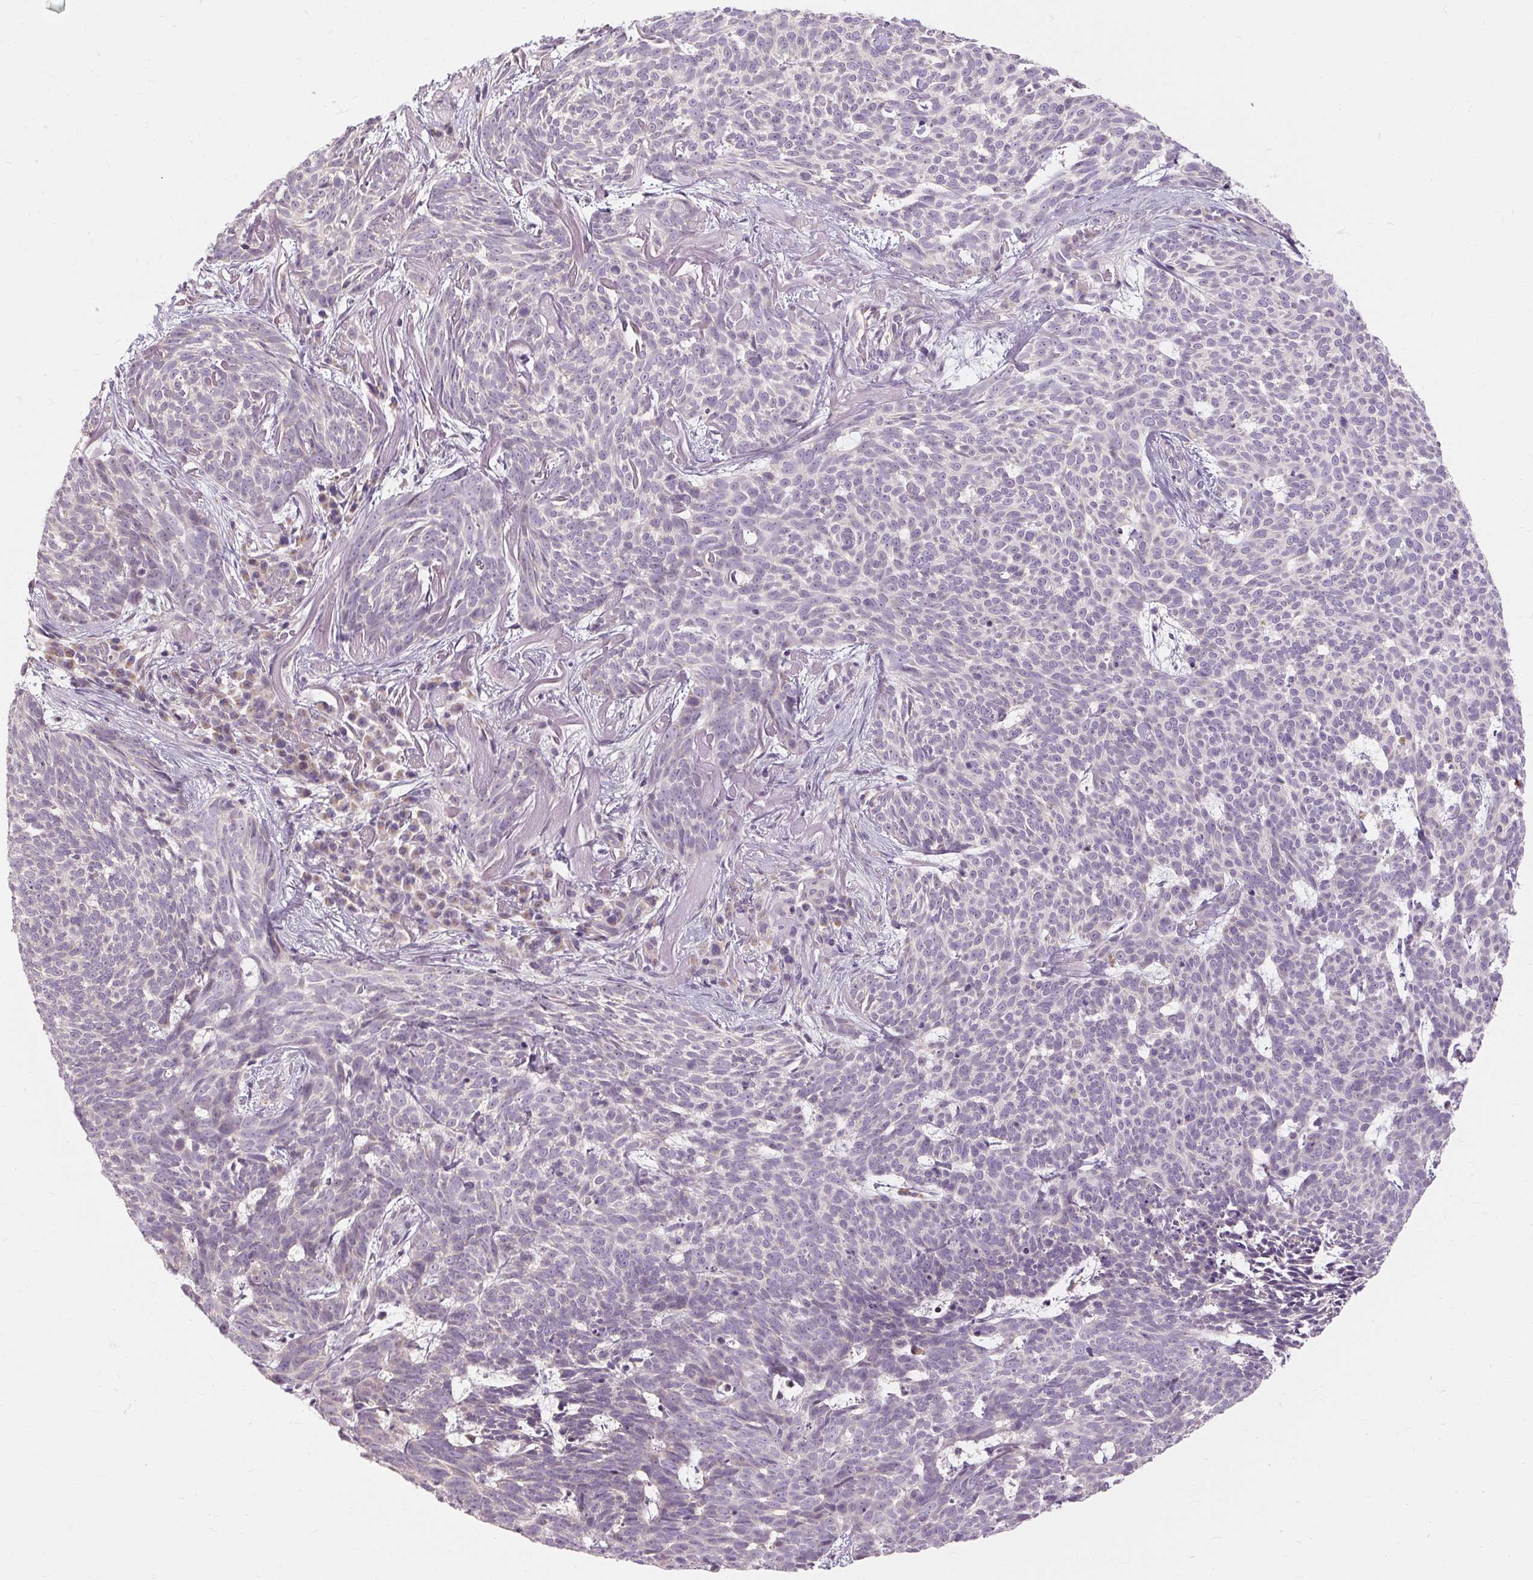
{"staining": {"intensity": "negative", "quantity": "none", "location": "none"}, "tissue": "skin cancer", "cell_type": "Tumor cells", "image_type": "cancer", "snomed": [{"axis": "morphology", "description": "Basal cell carcinoma"}, {"axis": "topography", "description": "Skin"}], "caption": "The micrograph displays no staining of tumor cells in skin cancer.", "gene": "CAPN3", "patient": {"sex": "female", "age": 93}}